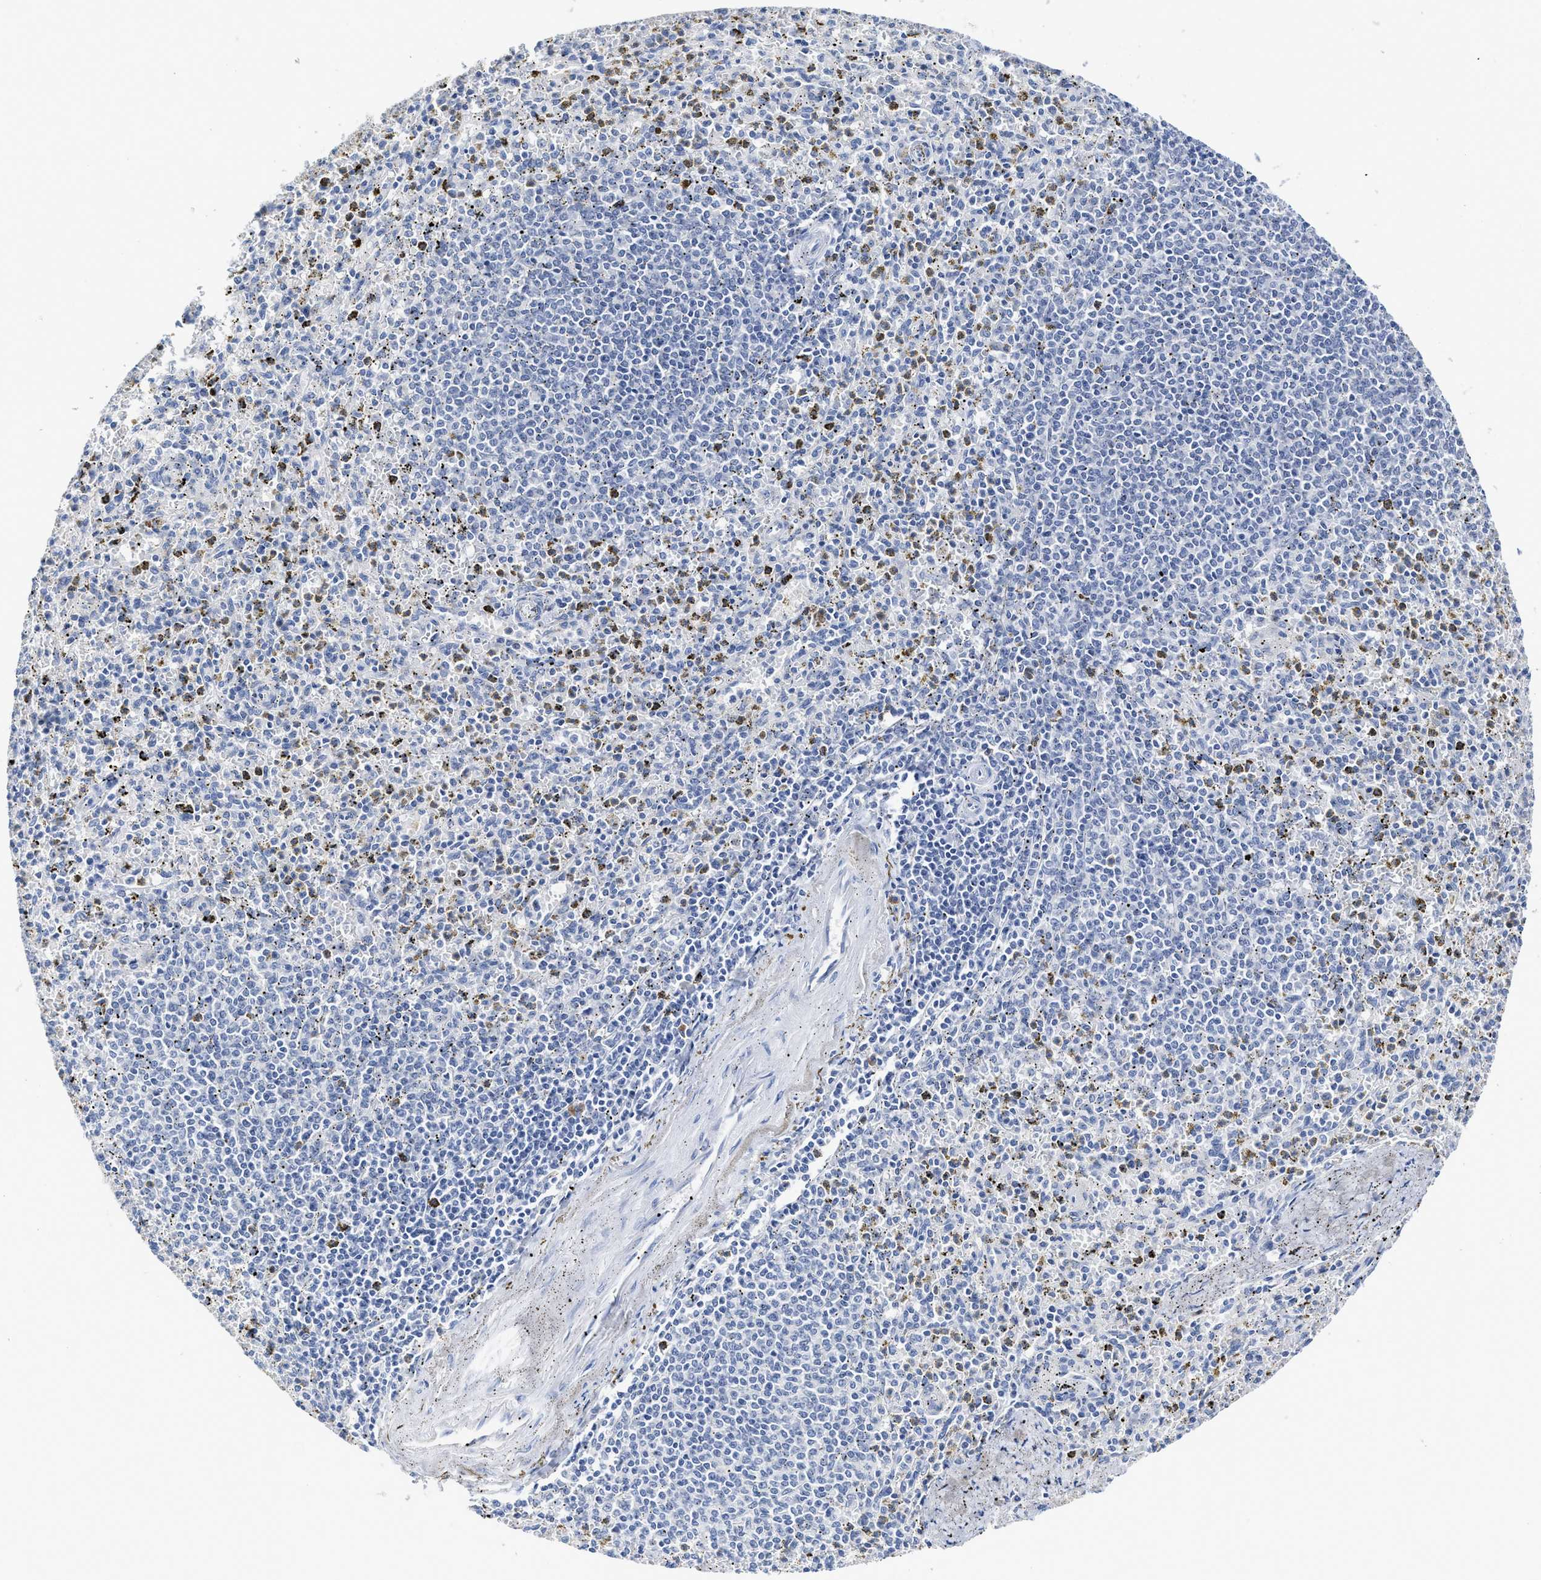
{"staining": {"intensity": "weak", "quantity": "<25%", "location": "cytoplasmic/membranous"}, "tissue": "spleen", "cell_type": "Cells in red pulp", "image_type": "normal", "snomed": [{"axis": "morphology", "description": "Normal tissue, NOS"}, {"axis": "topography", "description": "Spleen"}], "caption": "Spleen stained for a protein using immunohistochemistry shows no positivity cells in red pulp.", "gene": "C2", "patient": {"sex": "male", "age": 72}}